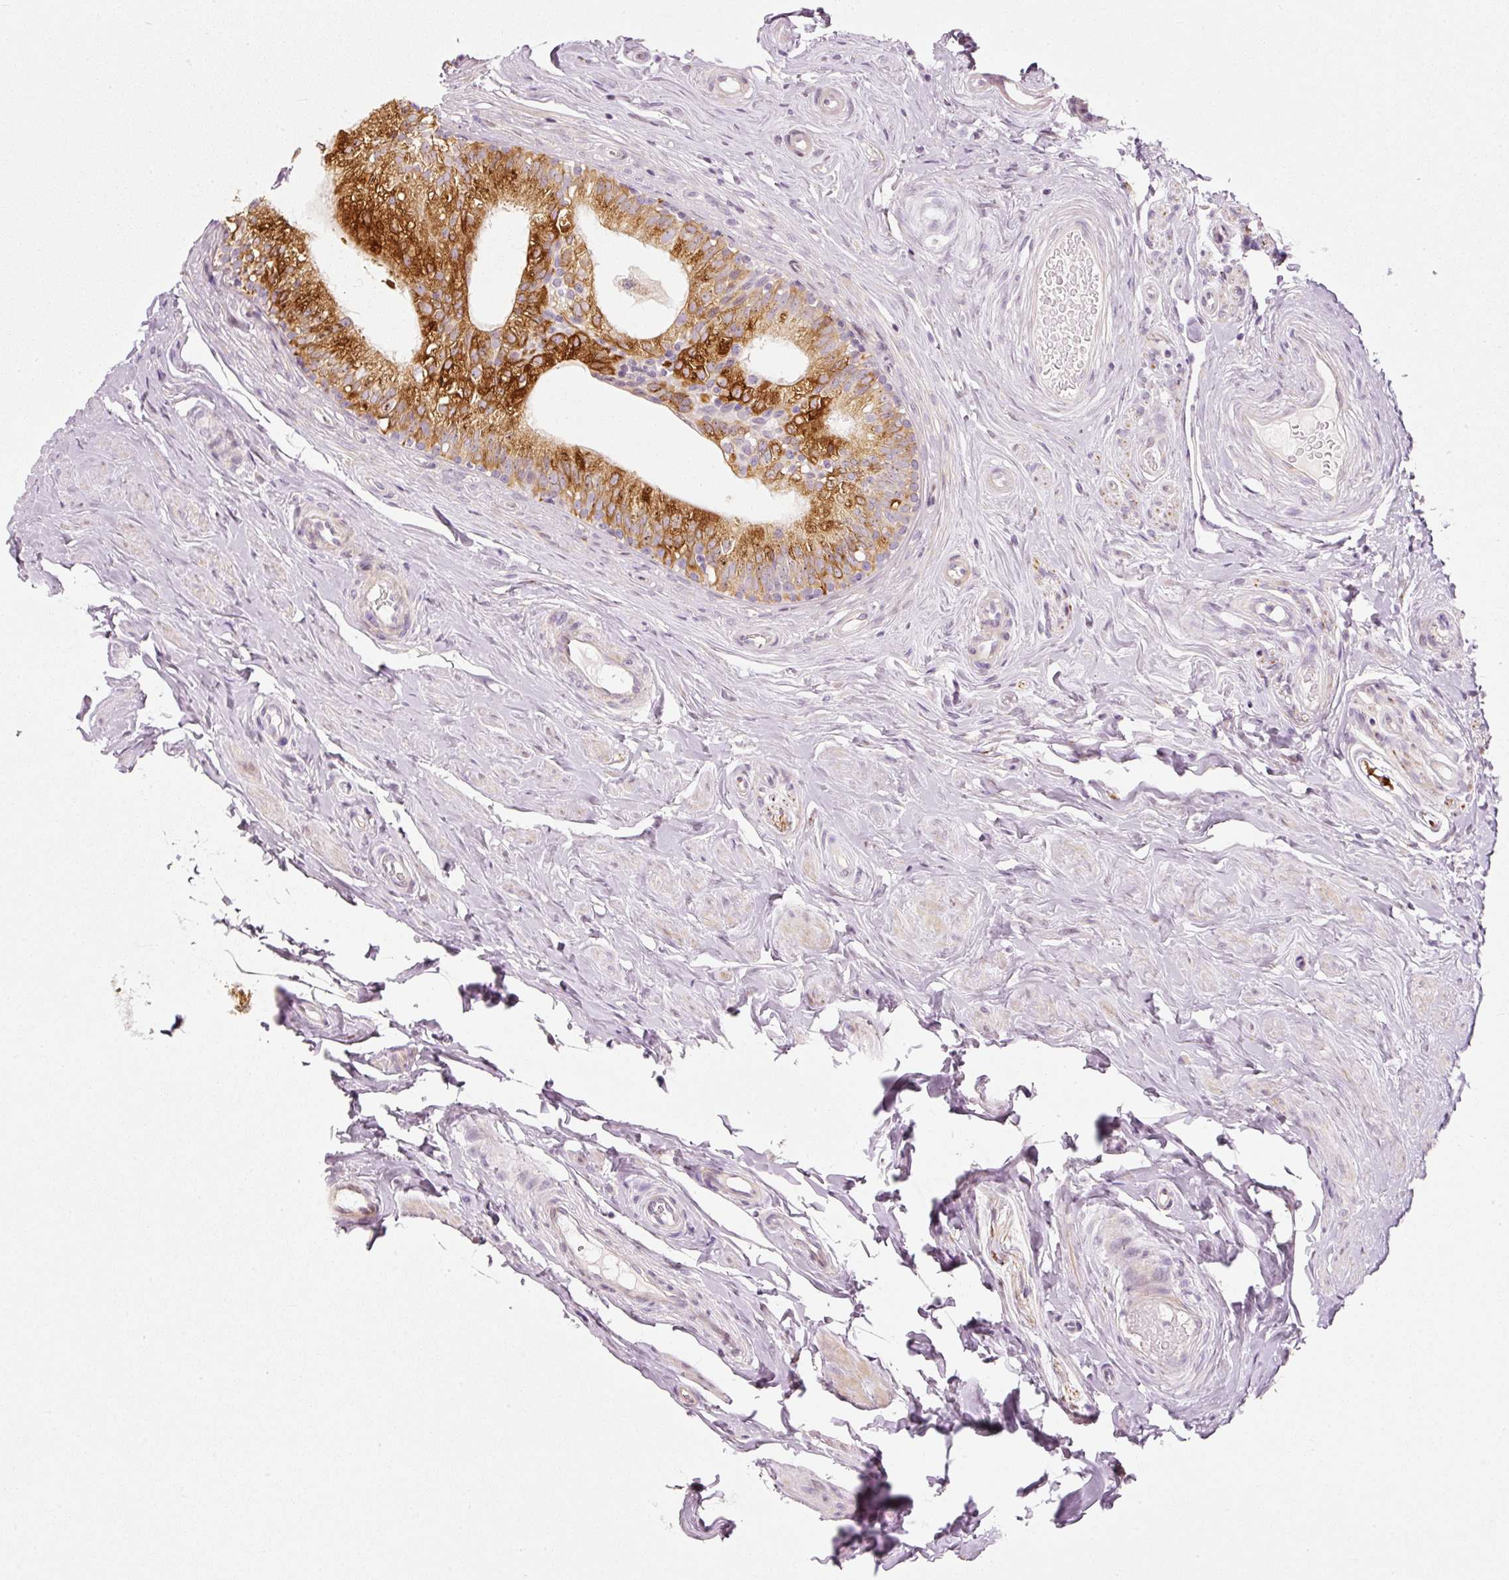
{"staining": {"intensity": "strong", "quantity": ">75%", "location": "cytoplasmic/membranous"}, "tissue": "epididymis", "cell_type": "Glandular cells", "image_type": "normal", "snomed": [{"axis": "morphology", "description": "Normal tissue, NOS"}, {"axis": "morphology", "description": "Seminoma, NOS"}, {"axis": "topography", "description": "Testis"}, {"axis": "topography", "description": "Epididymis"}], "caption": "A micrograph of epididymis stained for a protein shows strong cytoplasmic/membranous brown staining in glandular cells. (Brightfield microscopy of DAB IHC at high magnification).", "gene": "SLC20A1", "patient": {"sex": "male", "age": 45}}